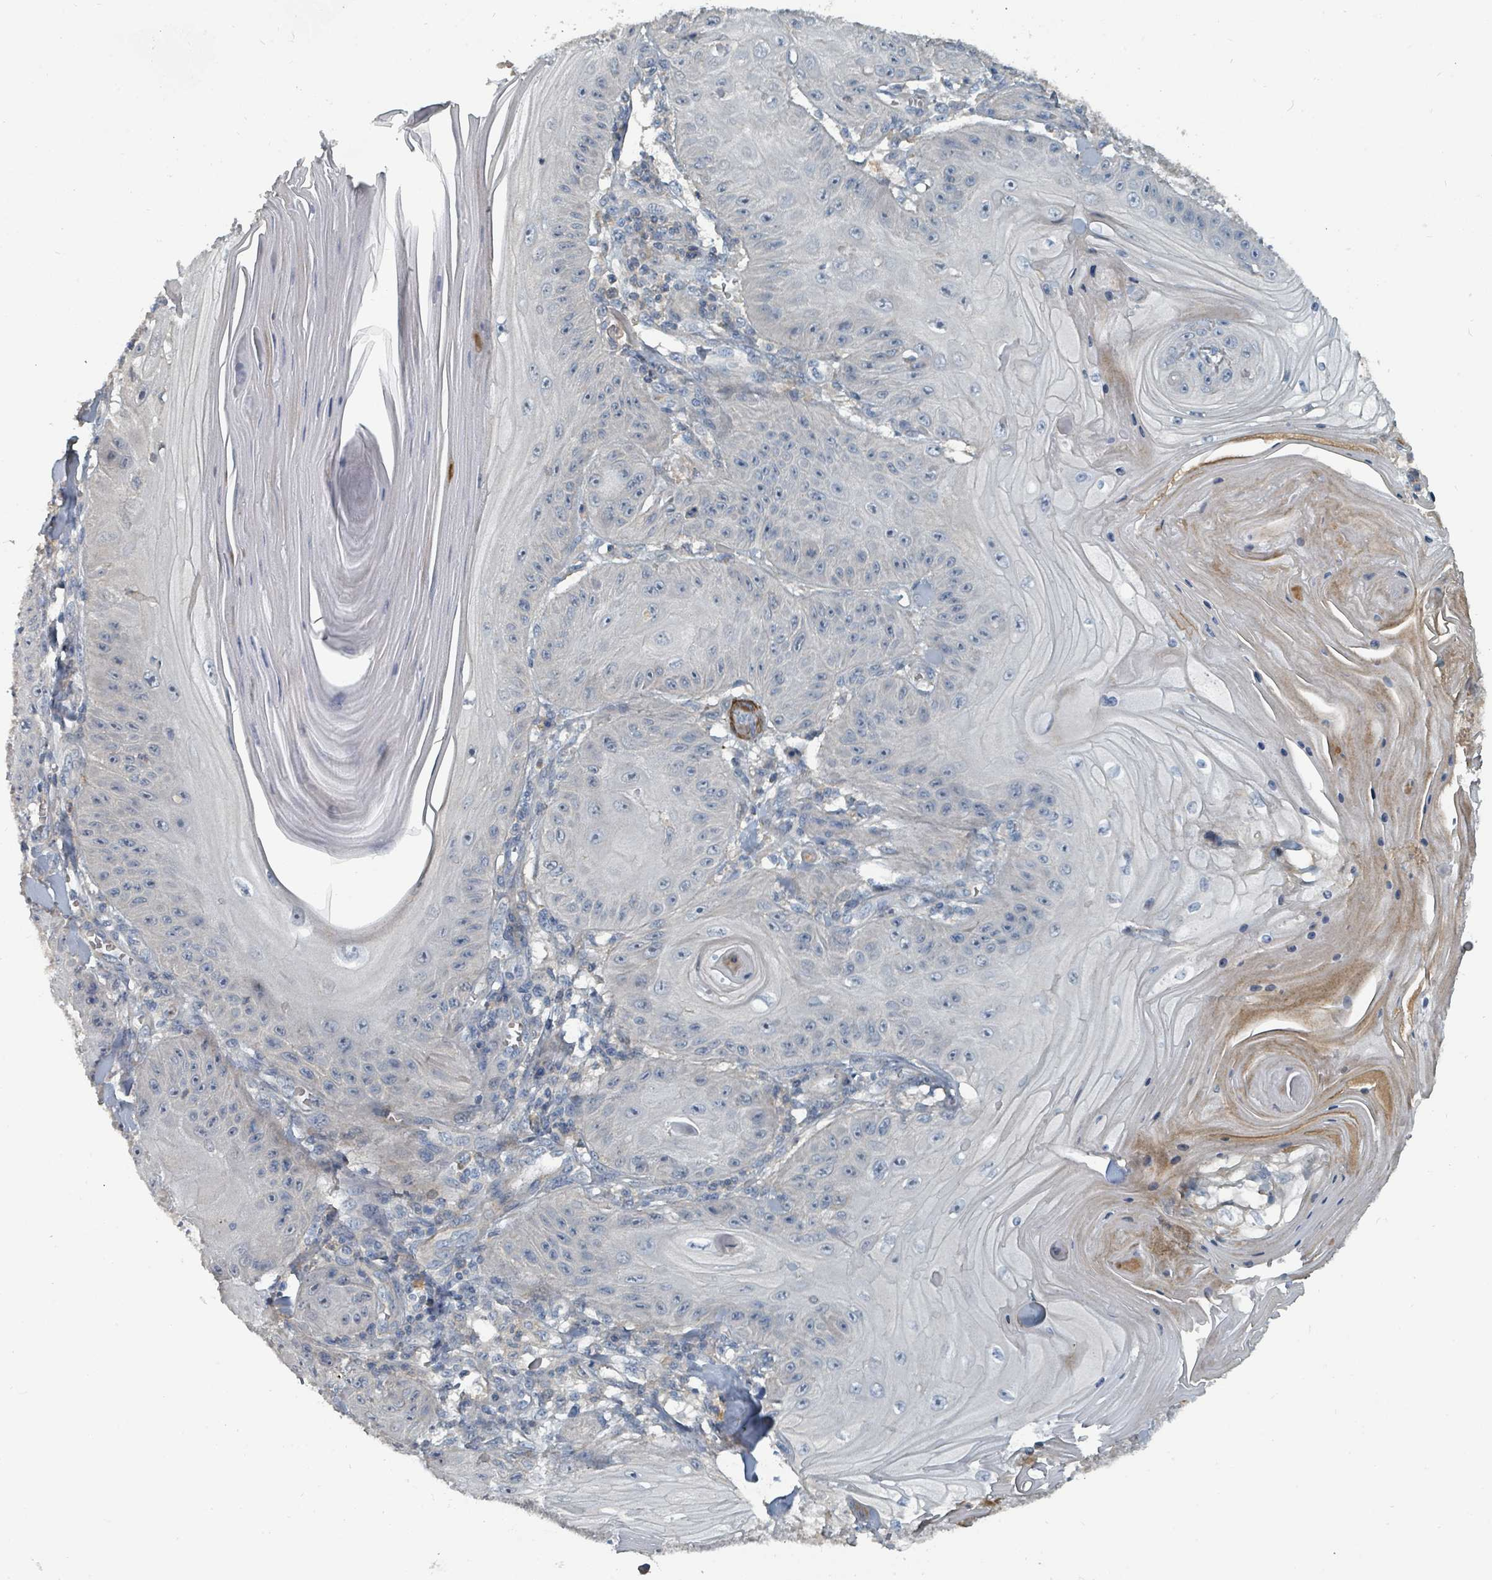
{"staining": {"intensity": "negative", "quantity": "none", "location": "none"}, "tissue": "skin cancer", "cell_type": "Tumor cells", "image_type": "cancer", "snomed": [{"axis": "morphology", "description": "Squamous cell carcinoma, NOS"}, {"axis": "topography", "description": "Skin"}], "caption": "This is a photomicrograph of immunohistochemistry (IHC) staining of squamous cell carcinoma (skin), which shows no positivity in tumor cells.", "gene": "SLC44A5", "patient": {"sex": "female", "age": 78}}